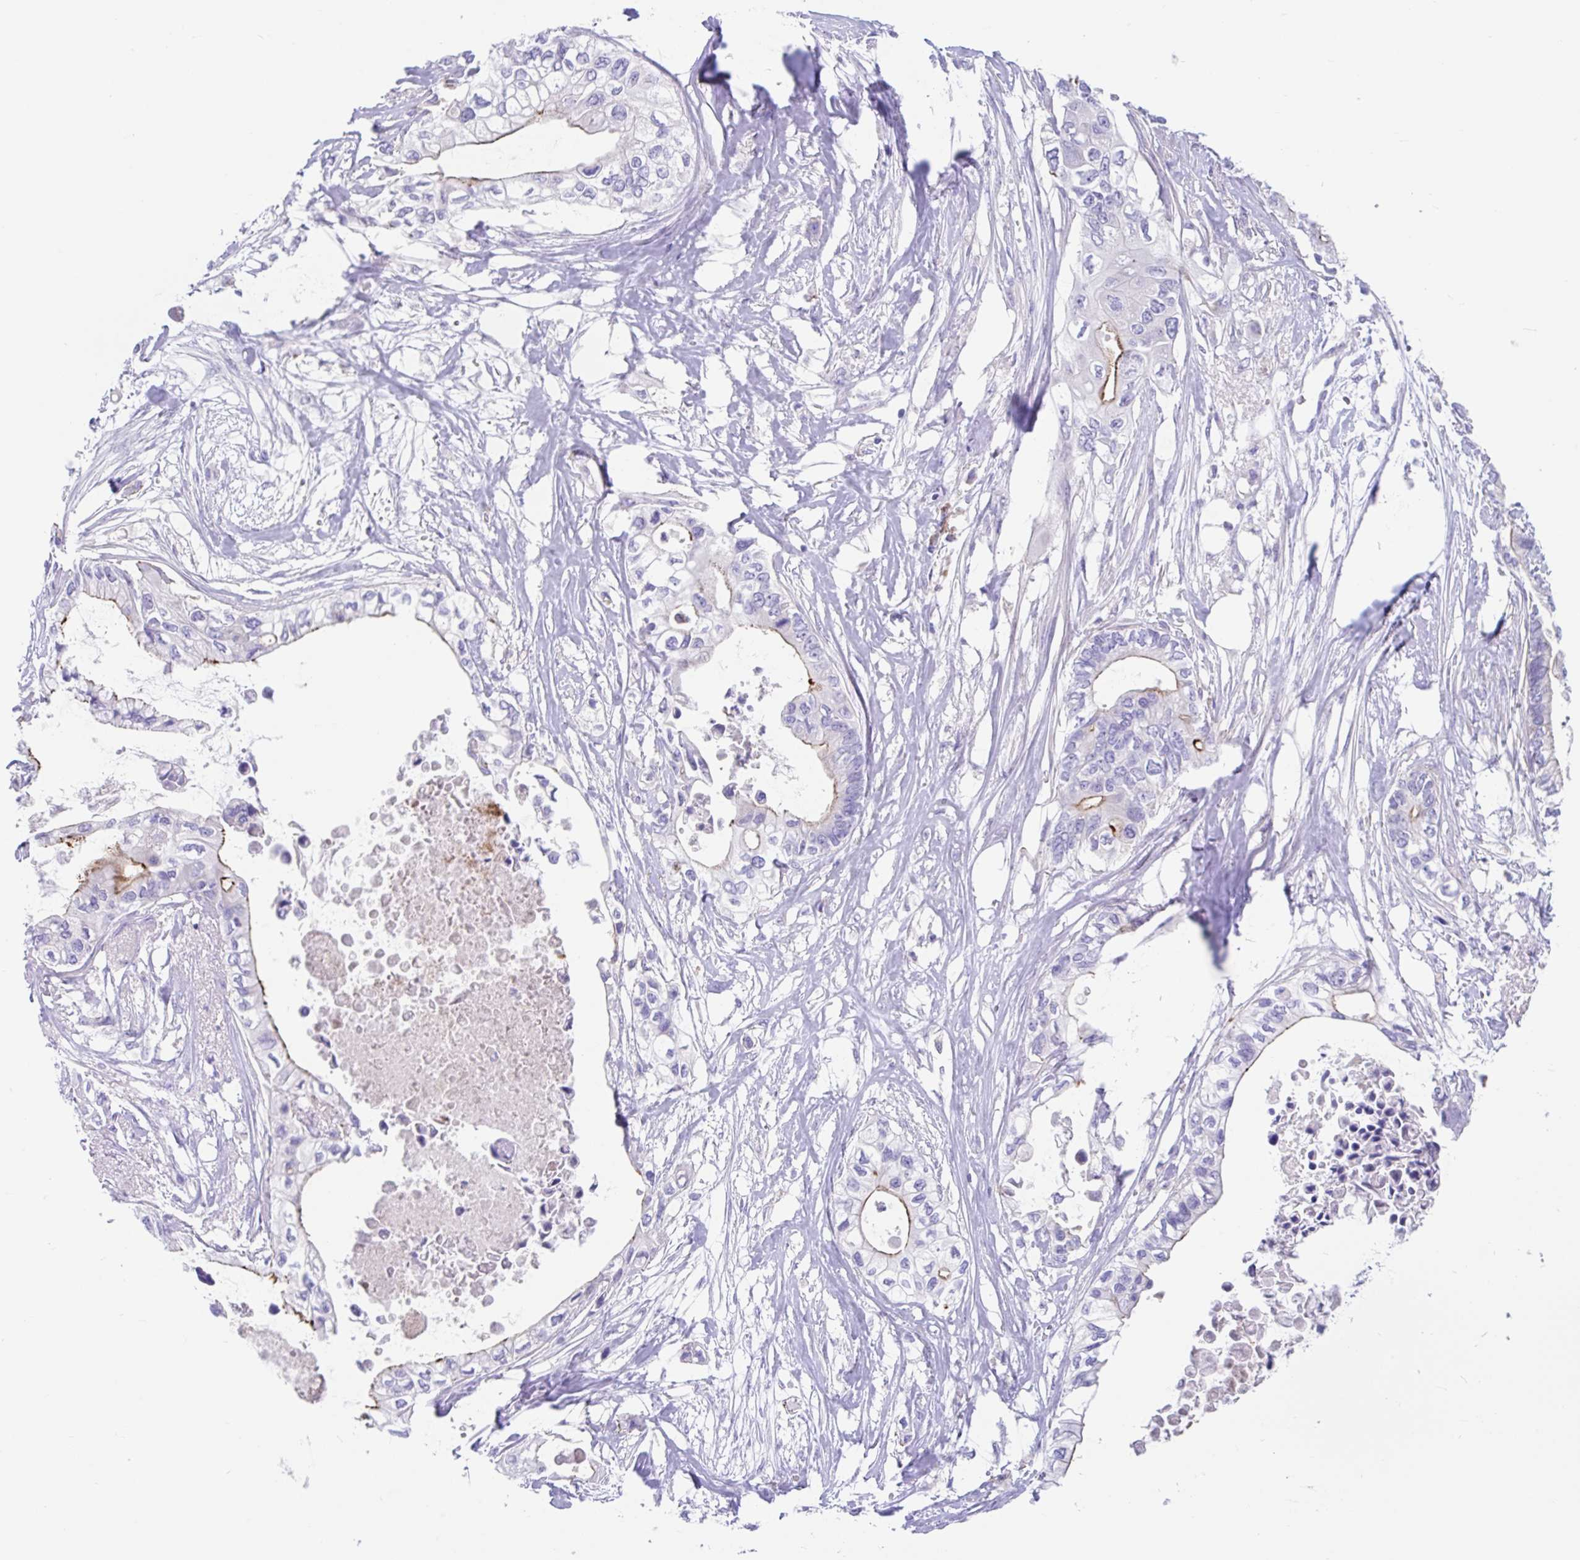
{"staining": {"intensity": "negative", "quantity": "none", "location": "none"}, "tissue": "pancreatic cancer", "cell_type": "Tumor cells", "image_type": "cancer", "snomed": [{"axis": "morphology", "description": "Adenocarcinoma, NOS"}, {"axis": "topography", "description": "Pancreas"}], "caption": "This photomicrograph is of pancreatic cancer stained with immunohistochemistry (IHC) to label a protein in brown with the nuclei are counter-stained blue. There is no positivity in tumor cells.", "gene": "CCSAP", "patient": {"sex": "female", "age": 63}}